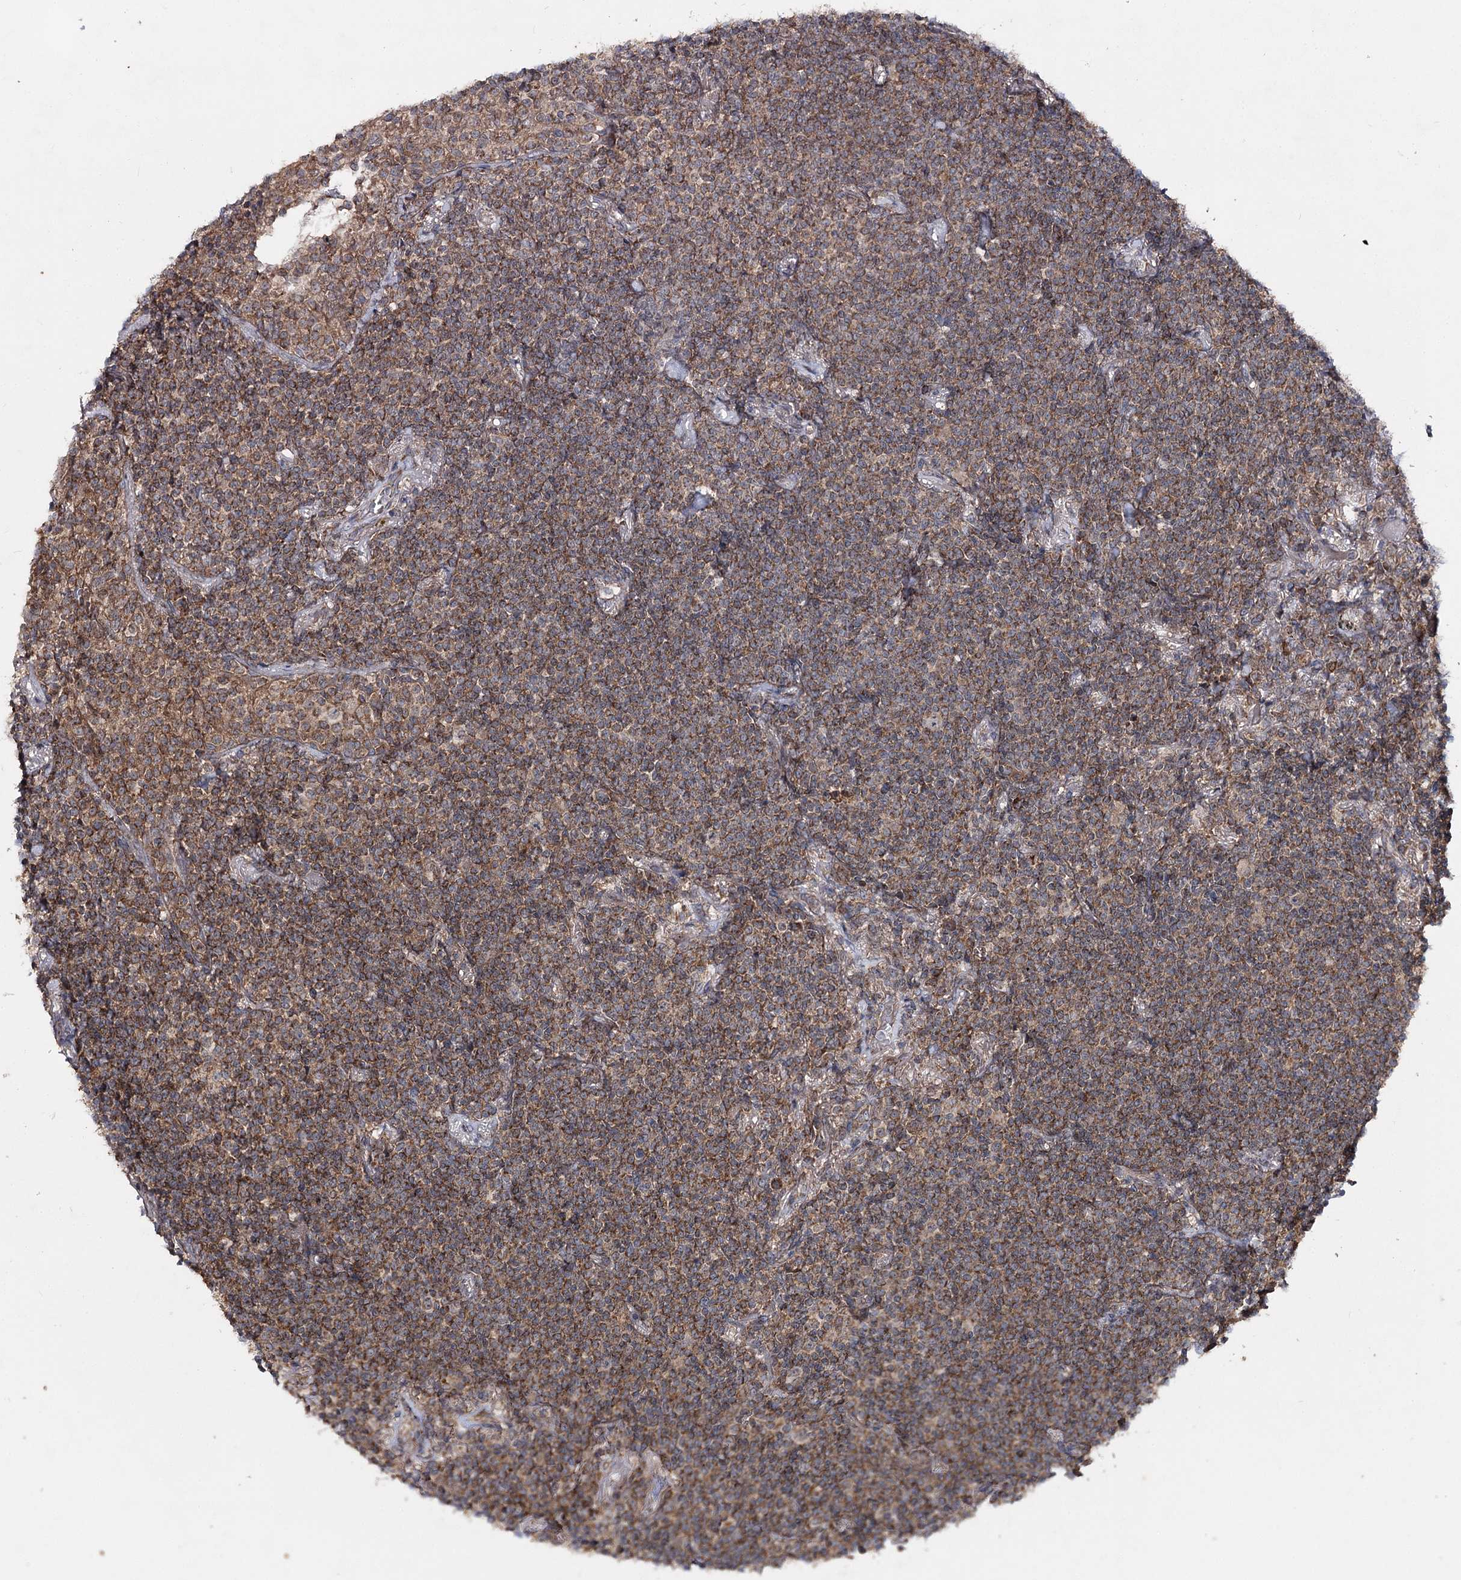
{"staining": {"intensity": "moderate", "quantity": ">75%", "location": "cytoplasmic/membranous"}, "tissue": "lymphoma", "cell_type": "Tumor cells", "image_type": "cancer", "snomed": [{"axis": "morphology", "description": "Malignant lymphoma, non-Hodgkin's type, Low grade"}, {"axis": "topography", "description": "Lung"}], "caption": "Tumor cells show moderate cytoplasmic/membranous positivity in about >75% of cells in low-grade malignant lymphoma, non-Hodgkin's type.", "gene": "MINDY3", "patient": {"sex": "female", "age": 71}}